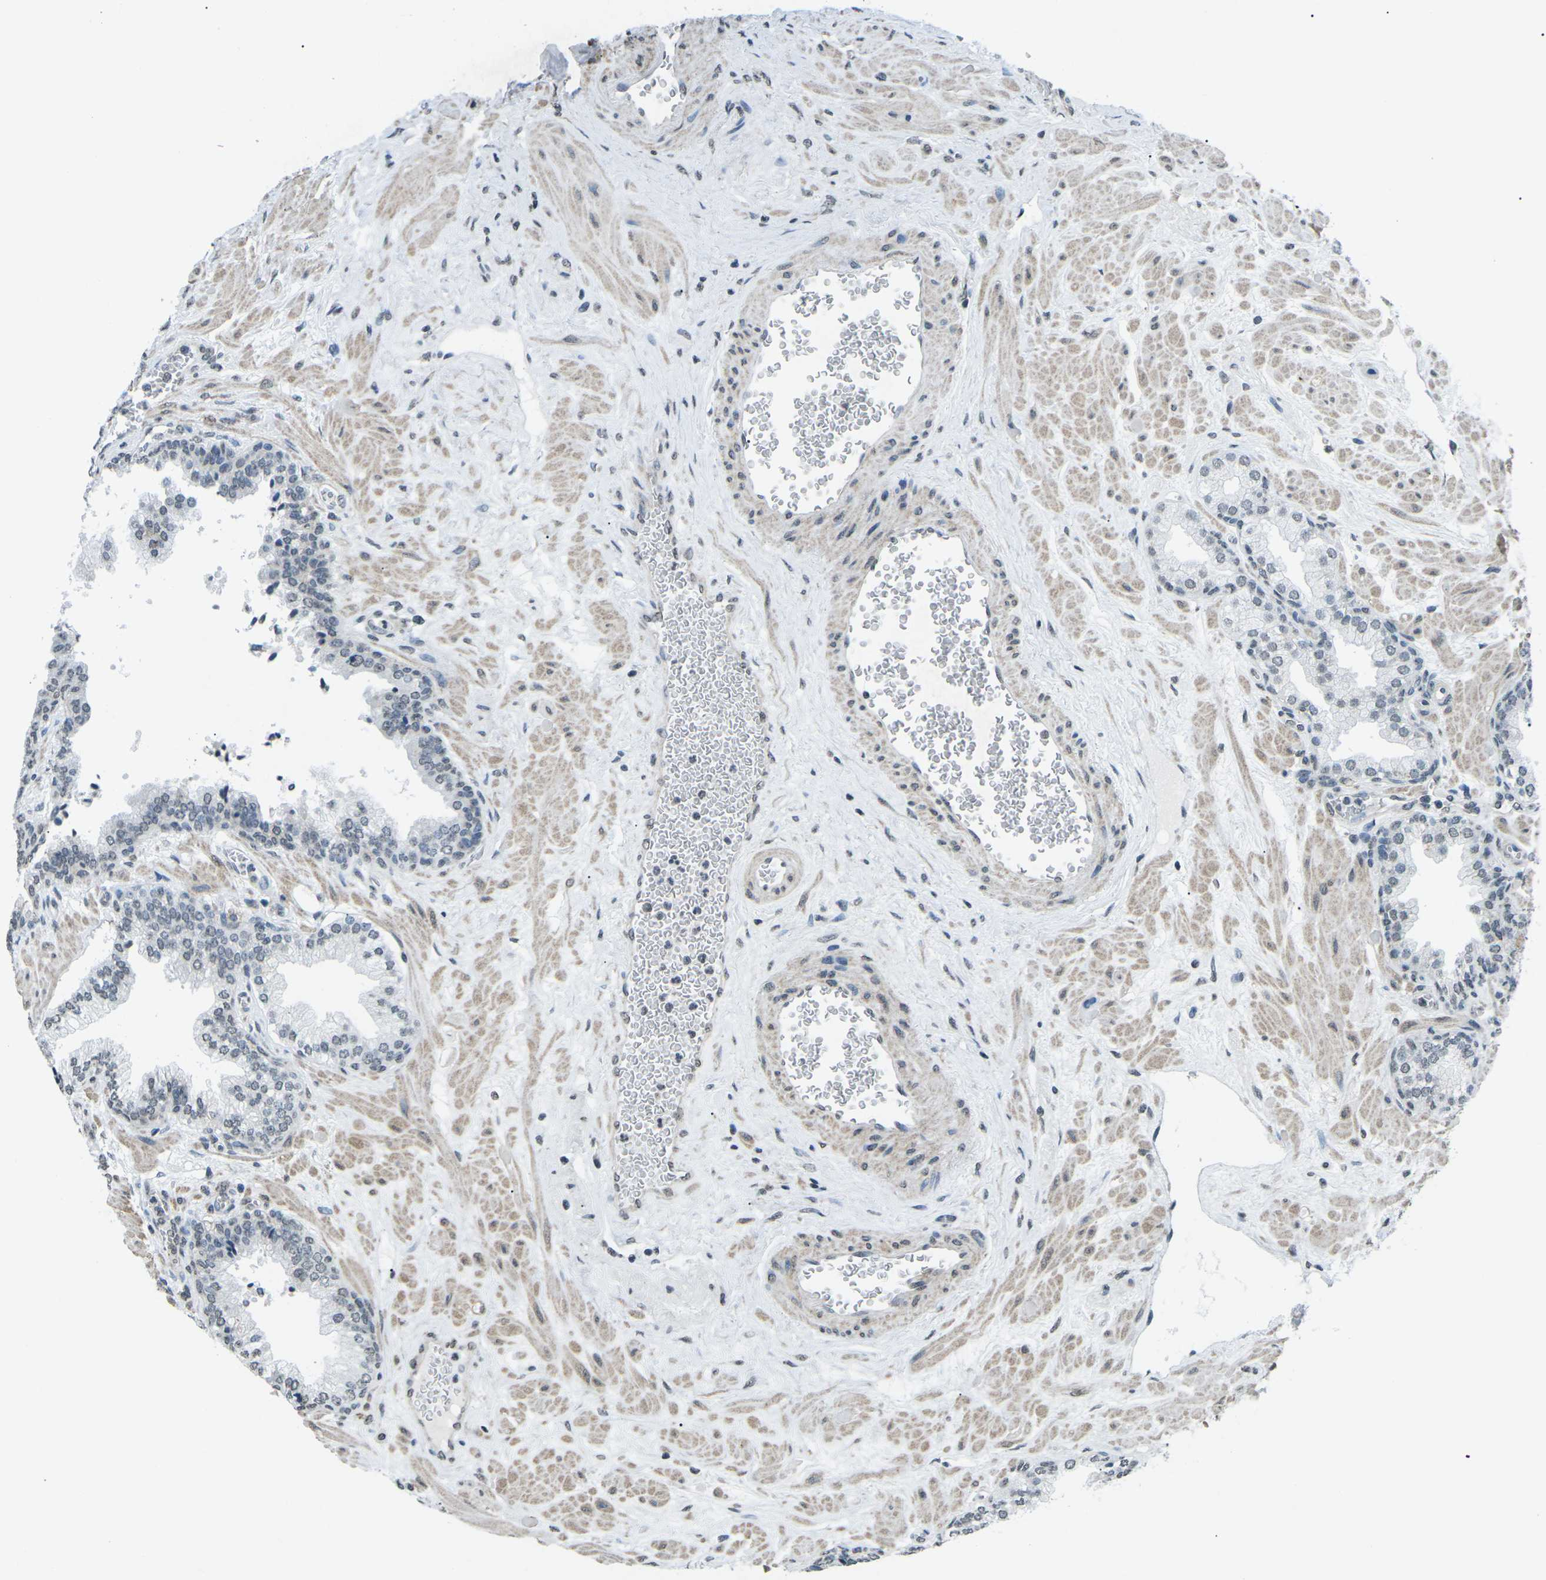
{"staining": {"intensity": "negative", "quantity": "none", "location": "none"}, "tissue": "prostate", "cell_type": "Glandular cells", "image_type": "normal", "snomed": [{"axis": "morphology", "description": "Normal tissue, NOS"}, {"axis": "morphology", "description": "Urothelial carcinoma, Low grade"}, {"axis": "topography", "description": "Urinary bladder"}, {"axis": "topography", "description": "Prostate"}], "caption": "Immunohistochemical staining of benign human prostate exhibits no significant staining in glandular cells.", "gene": "TFR2", "patient": {"sex": "male", "age": 60}}